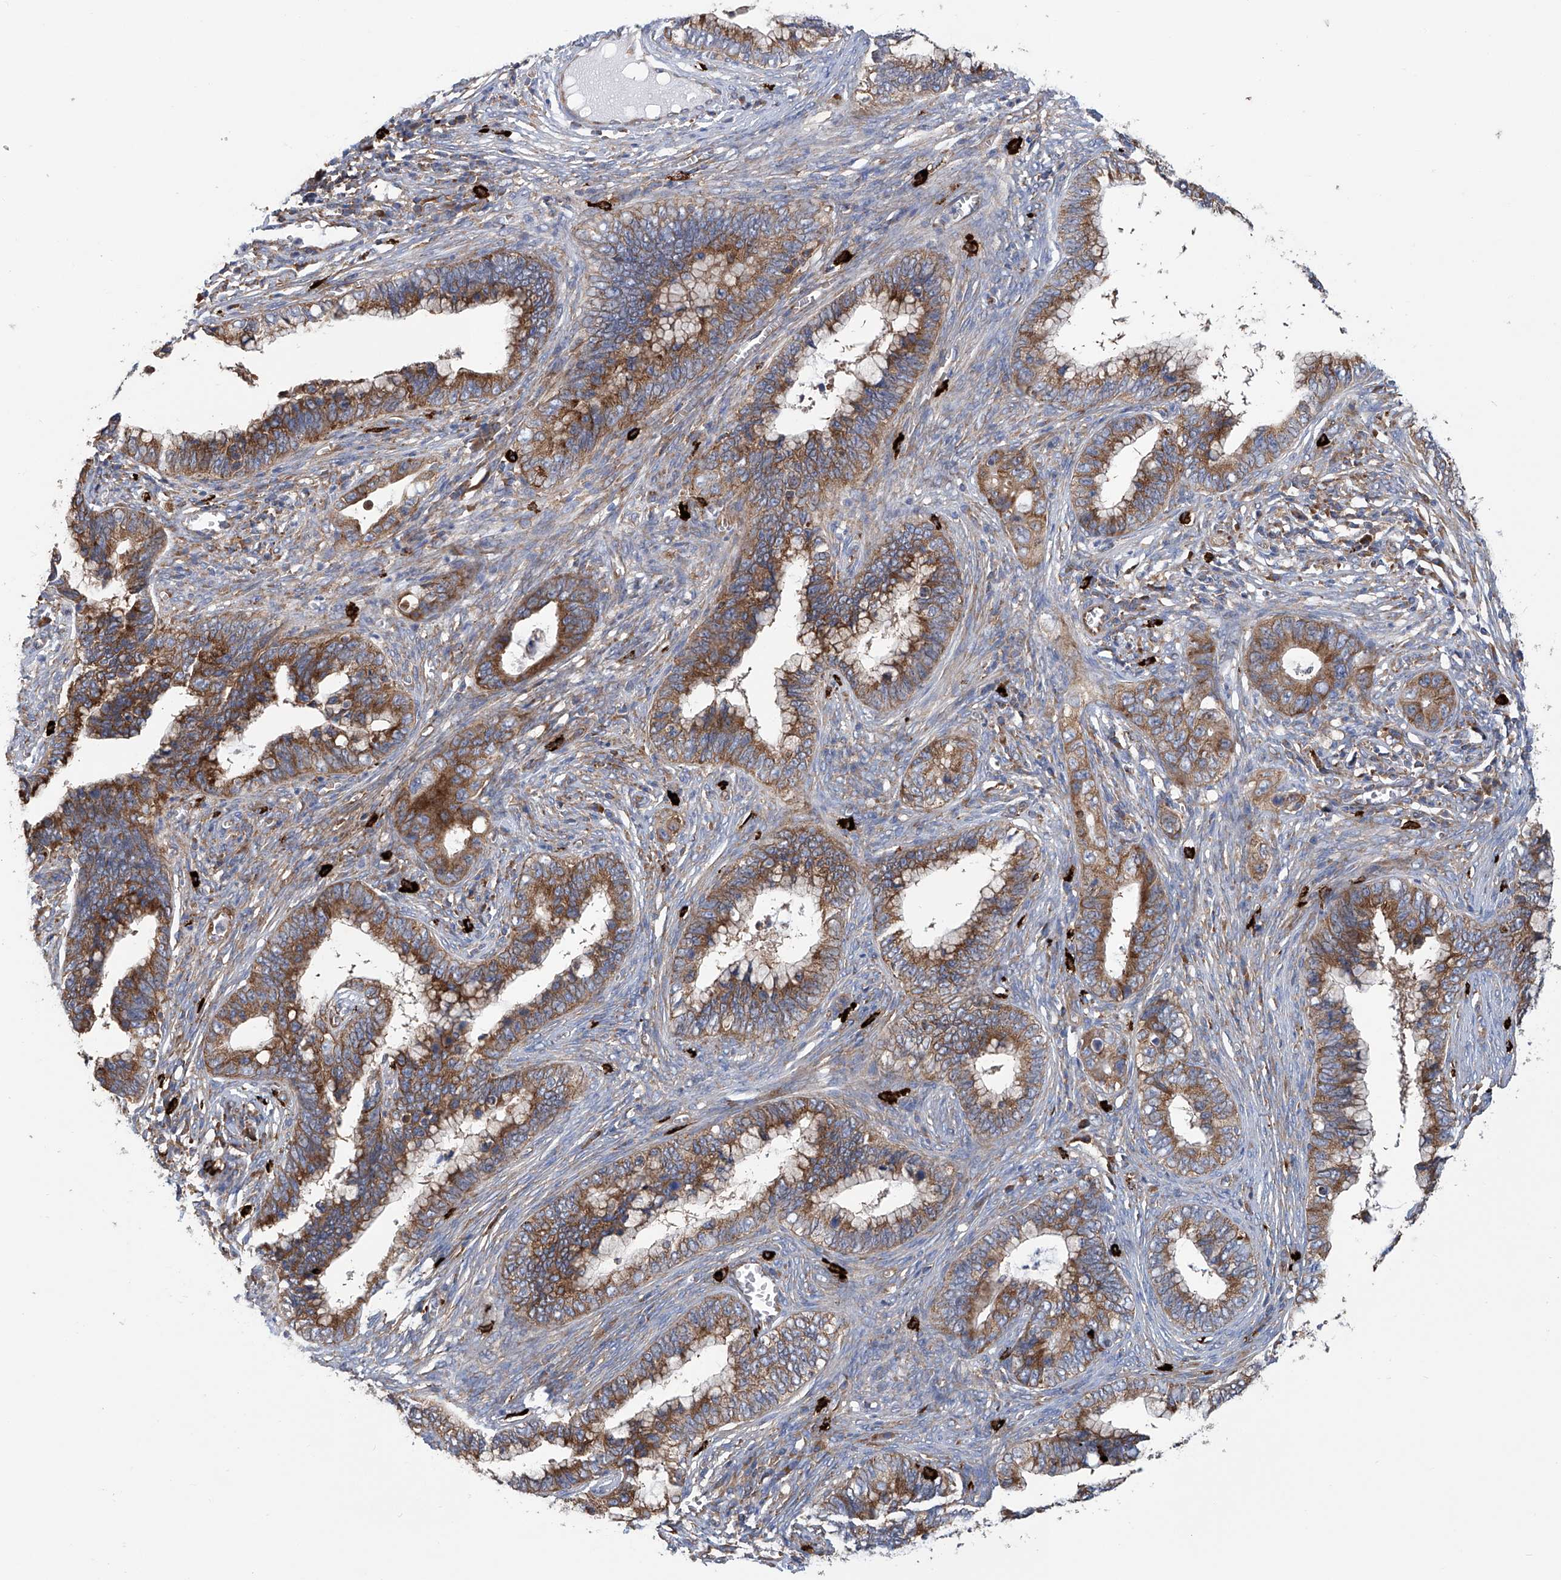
{"staining": {"intensity": "strong", "quantity": ">75%", "location": "cytoplasmic/membranous"}, "tissue": "cervical cancer", "cell_type": "Tumor cells", "image_type": "cancer", "snomed": [{"axis": "morphology", "description": "Adenocarcinoma, NOS"}, {"axis": "topography", "description": "Cervix"}], "caption": "A high amount of strong cytoplasmic/membranous staining is appreciated in about >75% of tumor cells in cervical adenocarcinoma tissue.", "gene": "SENP2", "patient": {"sex": "female", "age": 44}}